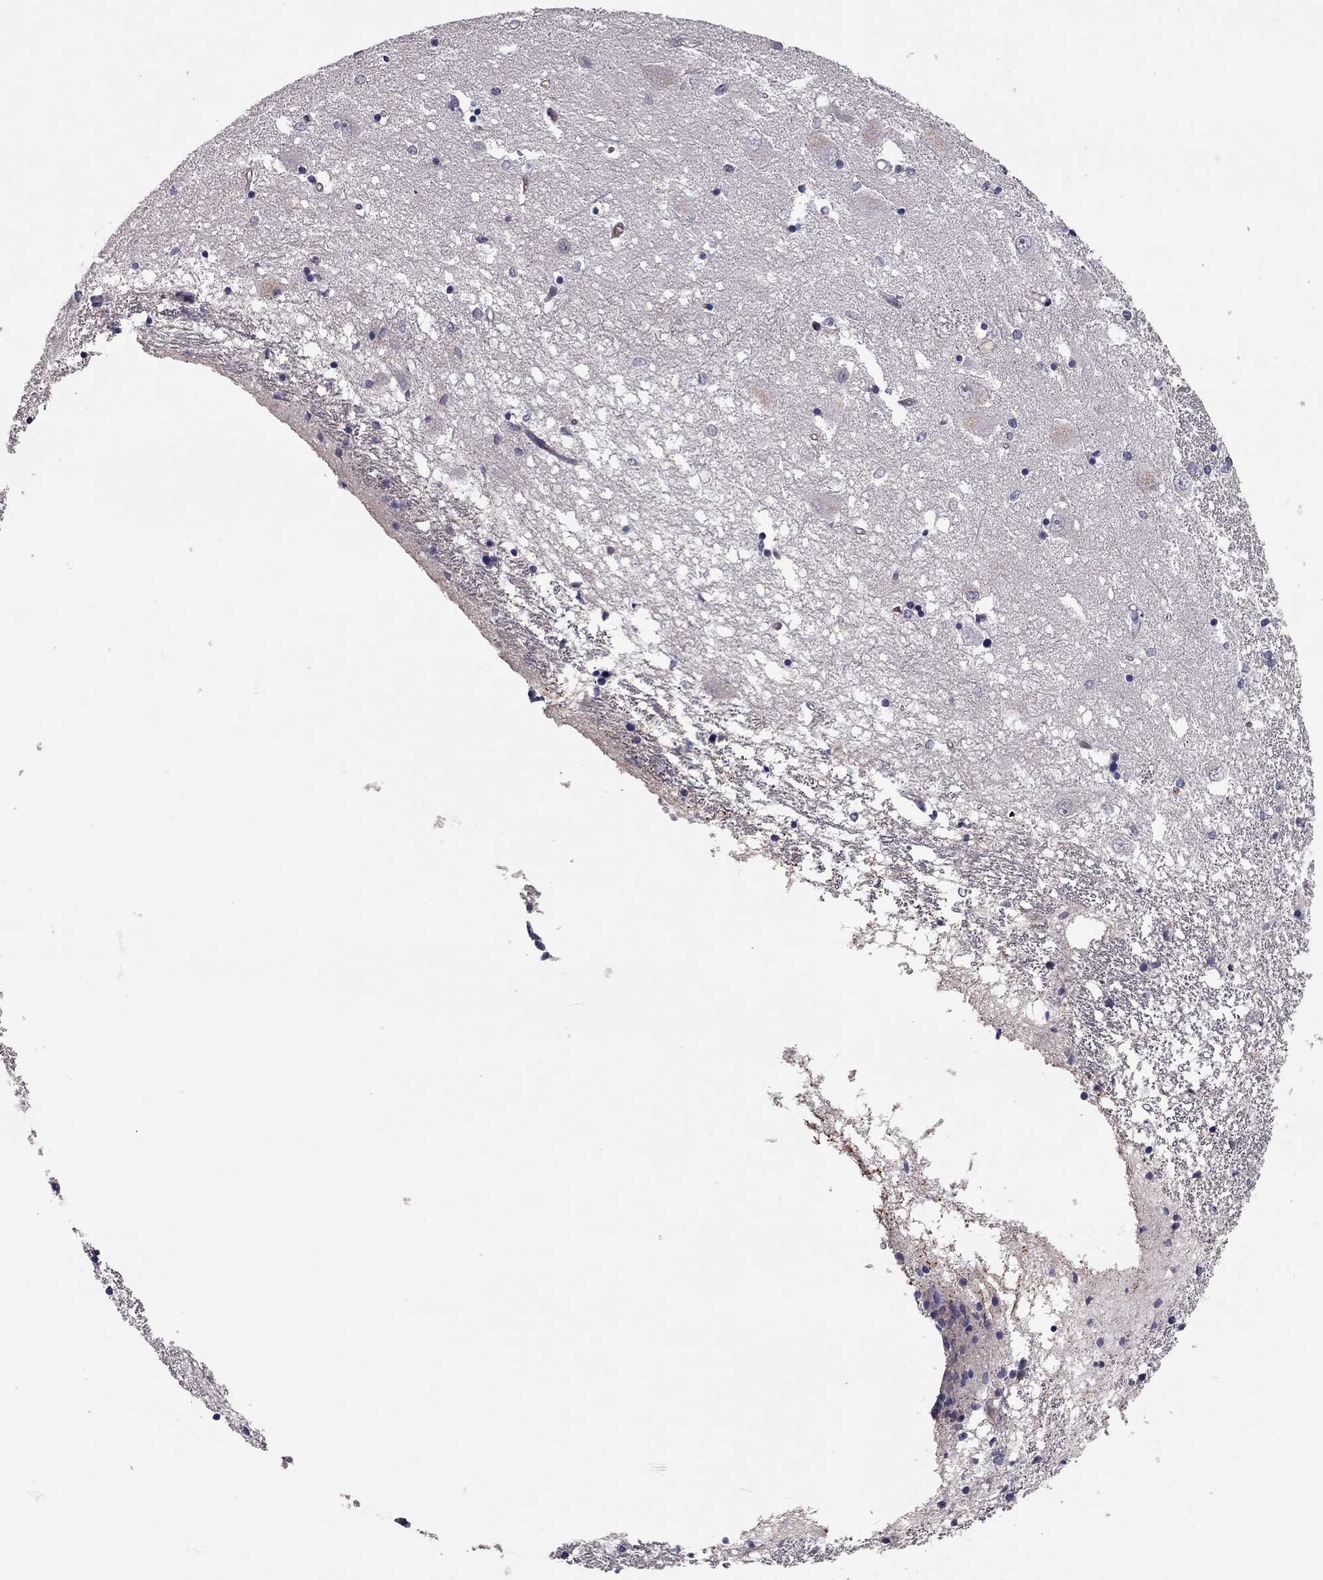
{"staining": {"intensity": "moderate", "quantity": "<25%", "location": "cytoplasmic/membranous"}, "tissue": "caudate", "cell_type": "Glial cells", "image_type": "normal", "snomed": [{"axis": "morphology", "description": "Normal tissue, NOS"}, {"axis": "topography", "description": "Lateral ventricle wall"}], "caption": "Caudate stained with a brown dye exhibits moderate cytoplasmic/membranous positive staining in about <25% of glial cells.", "gene": "SCARB1", "patient": {"sex": "female", "age": 71}}